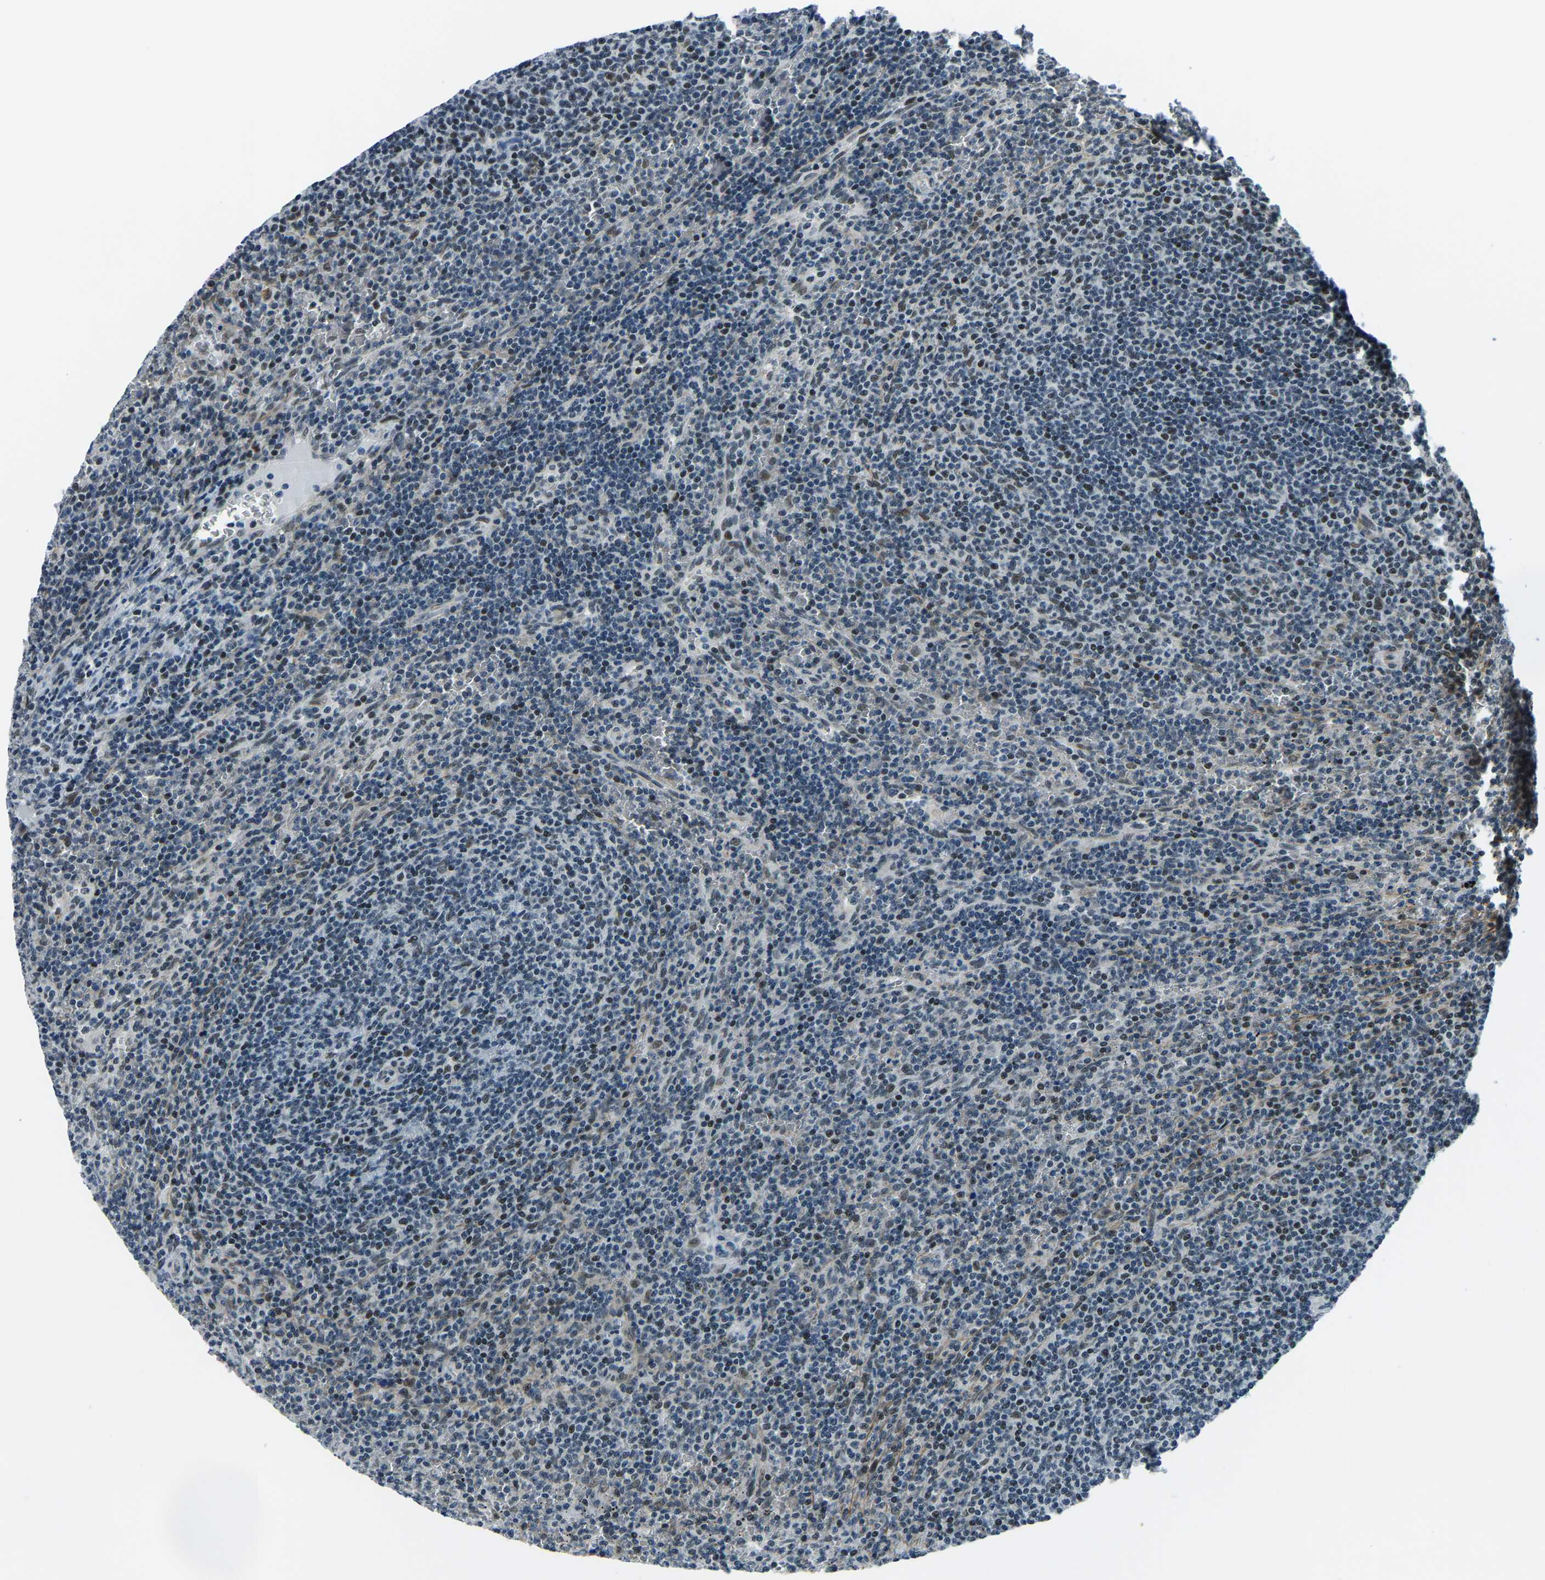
{"staining": {"intensity": "moderate", "quantity": "<25%", "location": "nuclear"}, "tissue": "lymphoma", "cell_type": "Tumor cells", "image_type": "cancer", "snomed": [{"axis": "morphology", "description": "Malignant lymphoma, non-Hodgkin's type, Low grade"}, {"axis": "topography", "description": "Spleen"}], "caption": "Brown immunohistochemical staining in human lymphoma shows moderate nuclear expression in about <25% of tumor cells.", "gene": "PRCC", "patient": {"sex": "female", "age": 50}}